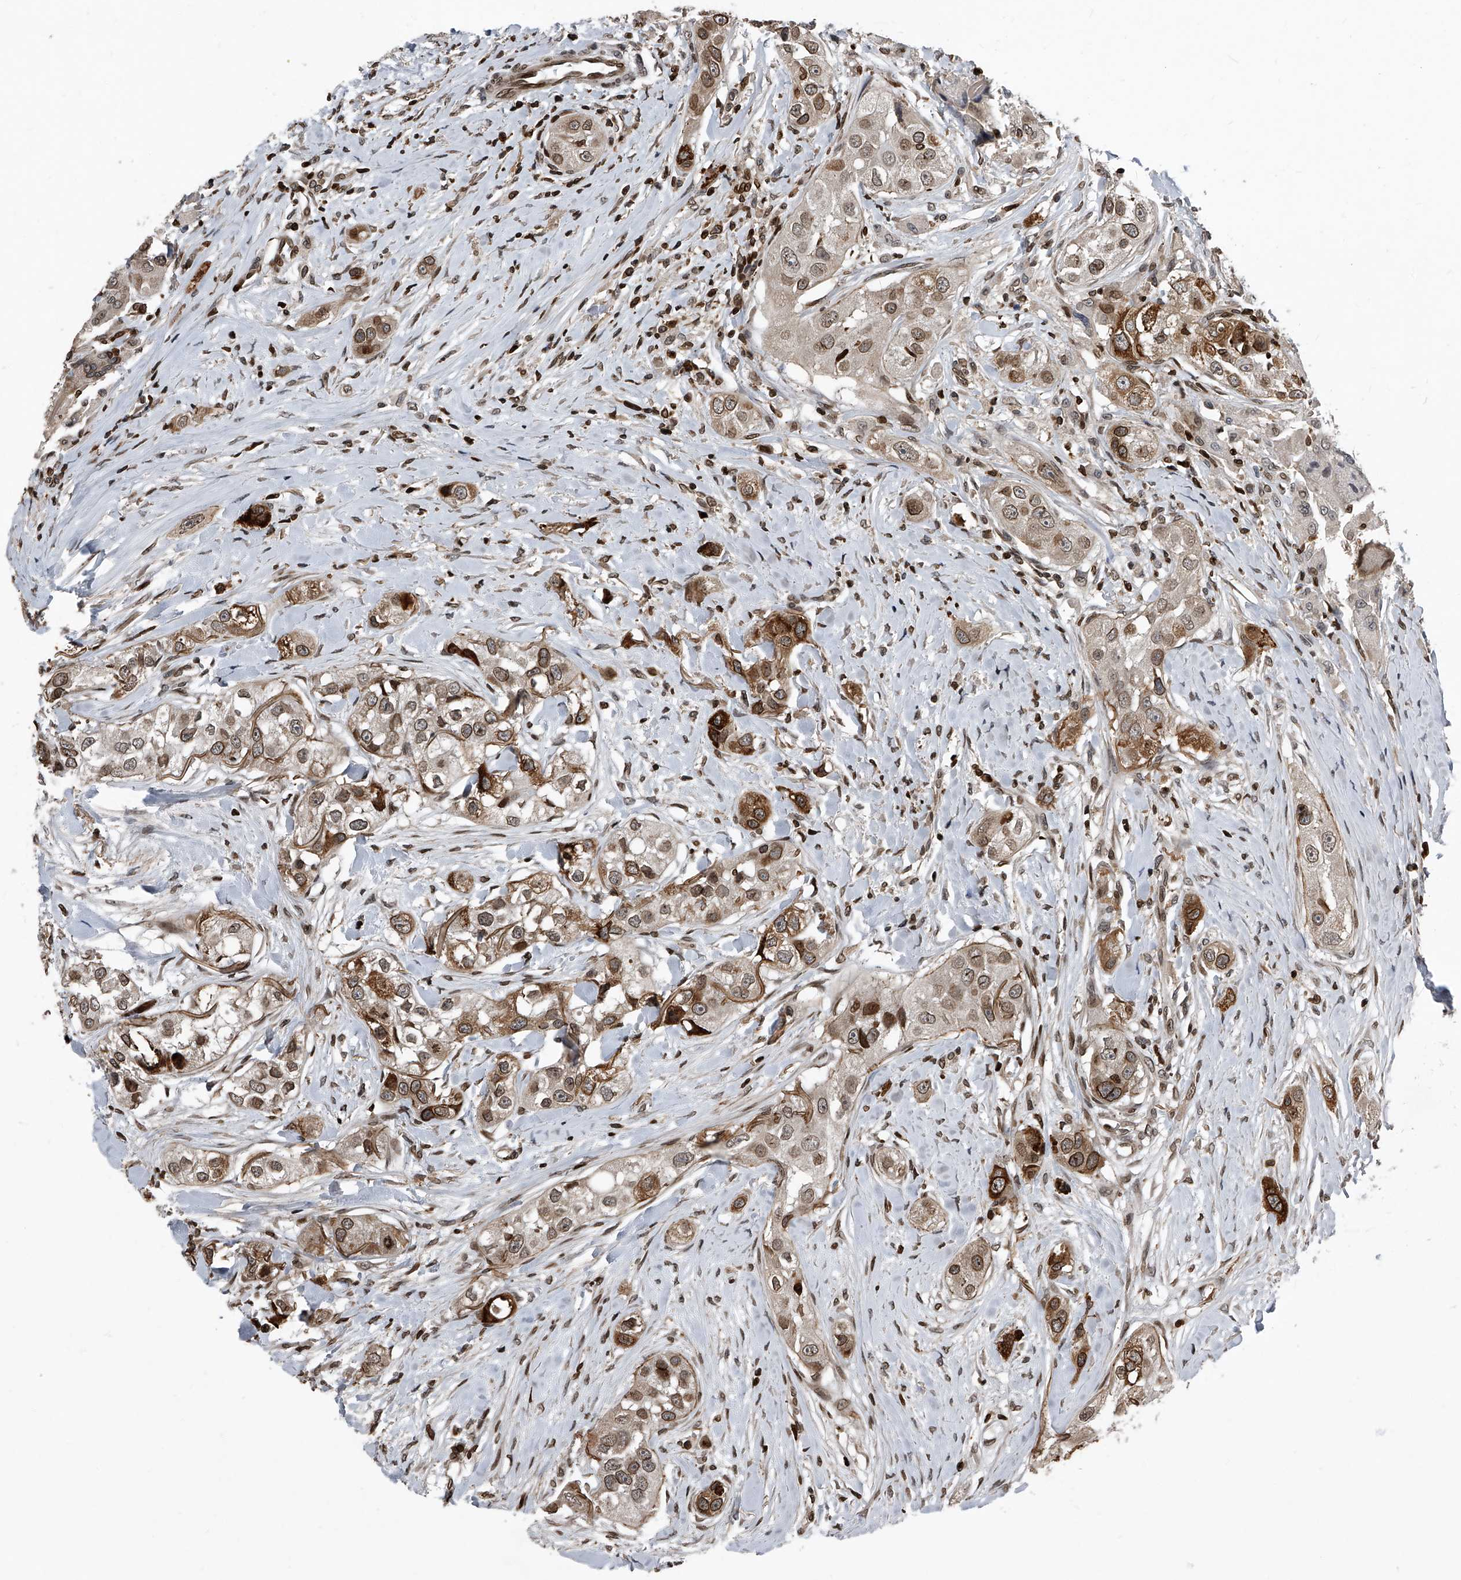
{"staining": {"intensity": "moderate", "quantity": ">75%", "location": "cytoplasmic/membranous,nuclear"}, "tissue": "head and neck cancer", "cell_type": "Tumor cells", "image_type": "cancer", "snomed": [{"axis": "morphology", "description": "Normal tissue, NOS"}, {"axis": "morphology", "description": "Squamous cell carcinoma, NOS"}, {"axis": "topography", "description": "Skeletal muscle"}, {"axis": "topography", "description": "Head-Neck"}], "caption": "Immunohistochemical staining of human head and neck cancer (squamous cell carcinoma) reveals moderate cytoplasmic/membranous and nuclear protein expression in about >75% of tumor cells.", "gene": "PHF20", "patient": {"sex": "male", "age": 51}}